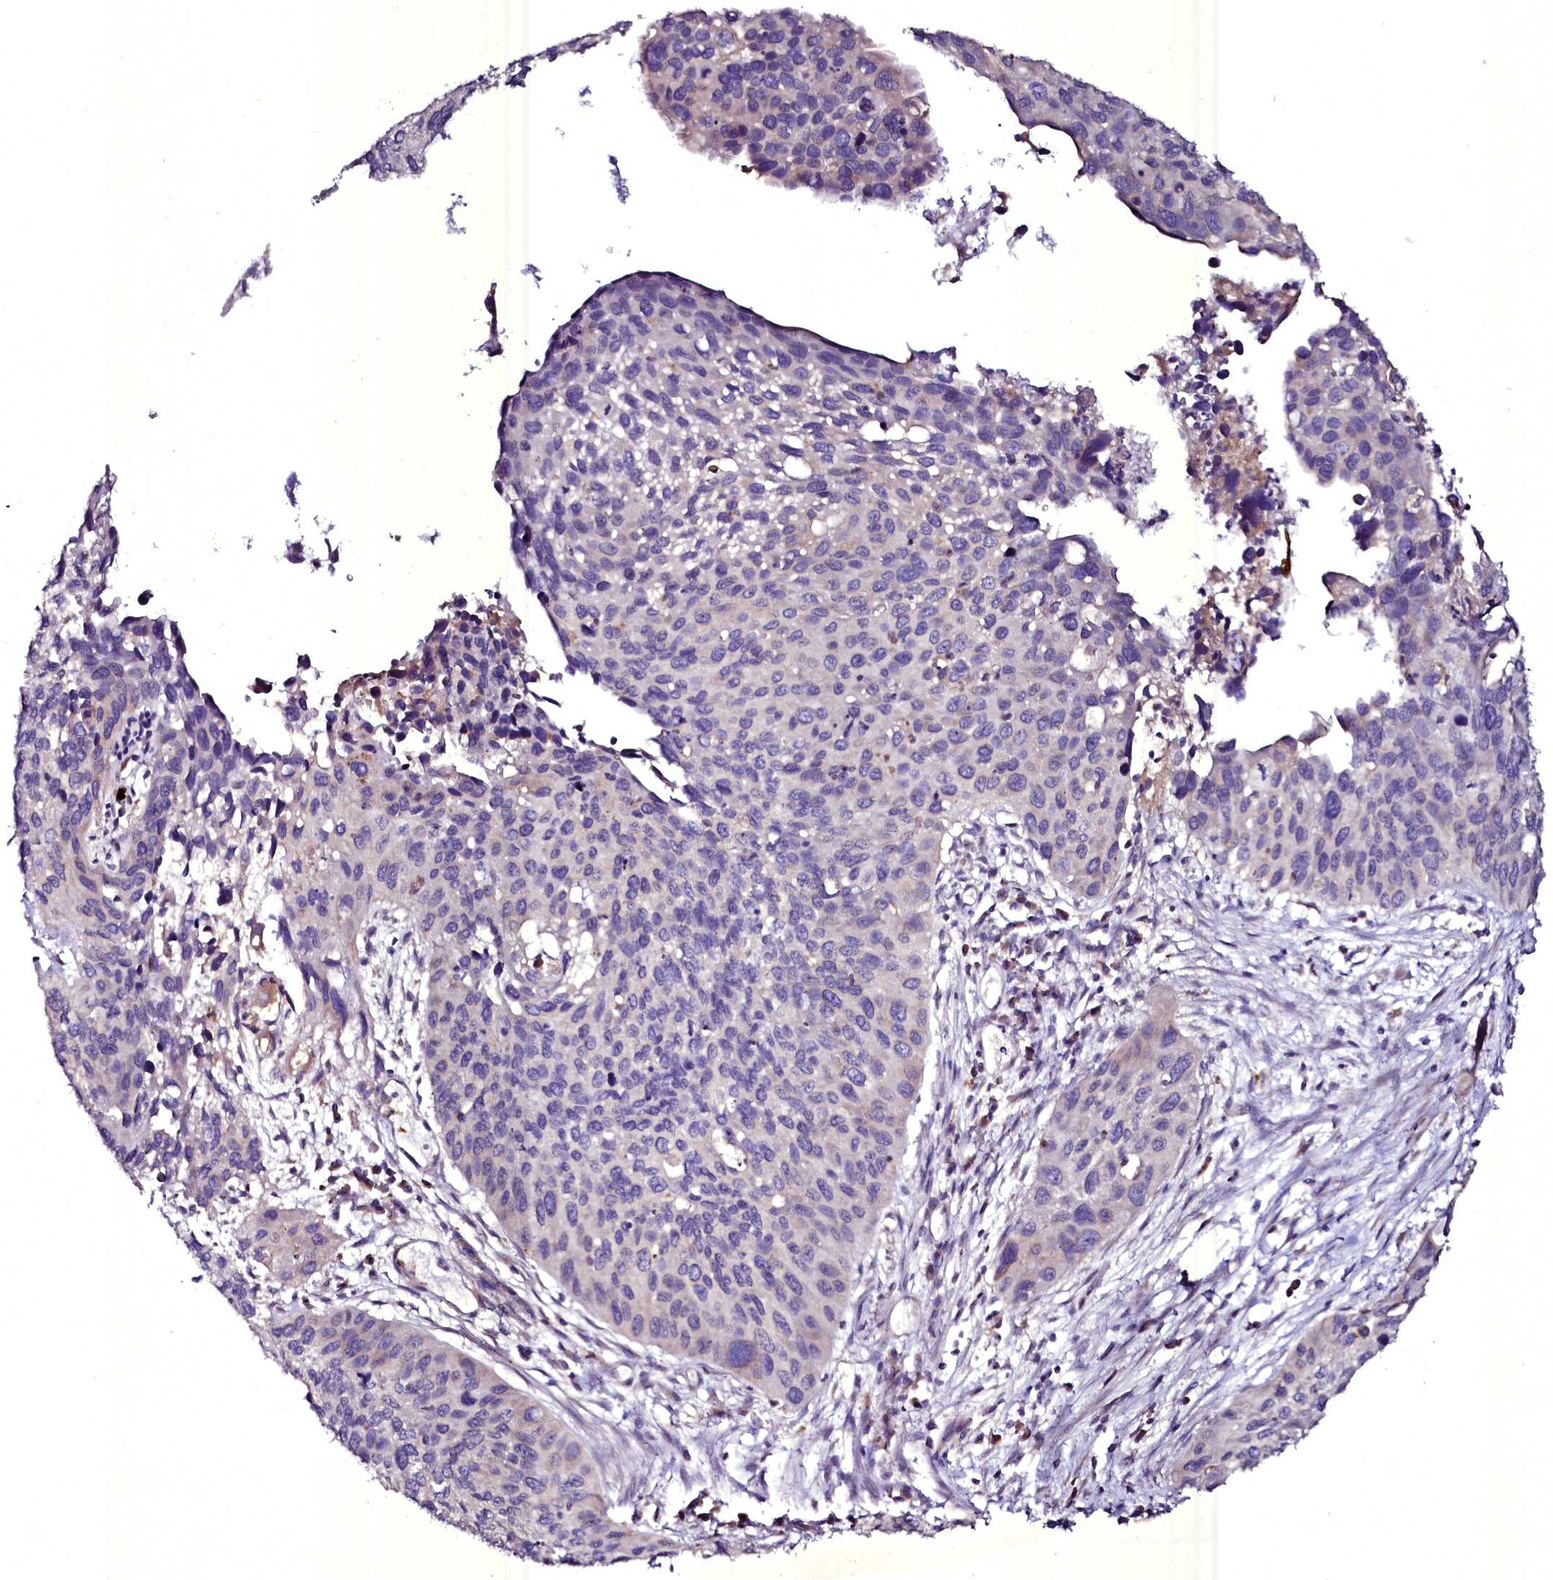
{"staining": {"intensity": "negative", "quantity": "none", "location": "none"}, "tissue": "cervical cancer", "cell_type": "Tumor cells", "image_type": "cancer", "snomed": [{"axis": "morphology", "description": "Squamous cell carcinoma, NOS"}, {"axis": "topography", "description": "Cervix"}], "caption": "This is a micrograph of immunohistochemistry staining of squamous cell carcinoma (cervical), which shows no positivity in tumor cells.", "gene": "SELENOT", "patient": {"sex": "female", "age": 55}}